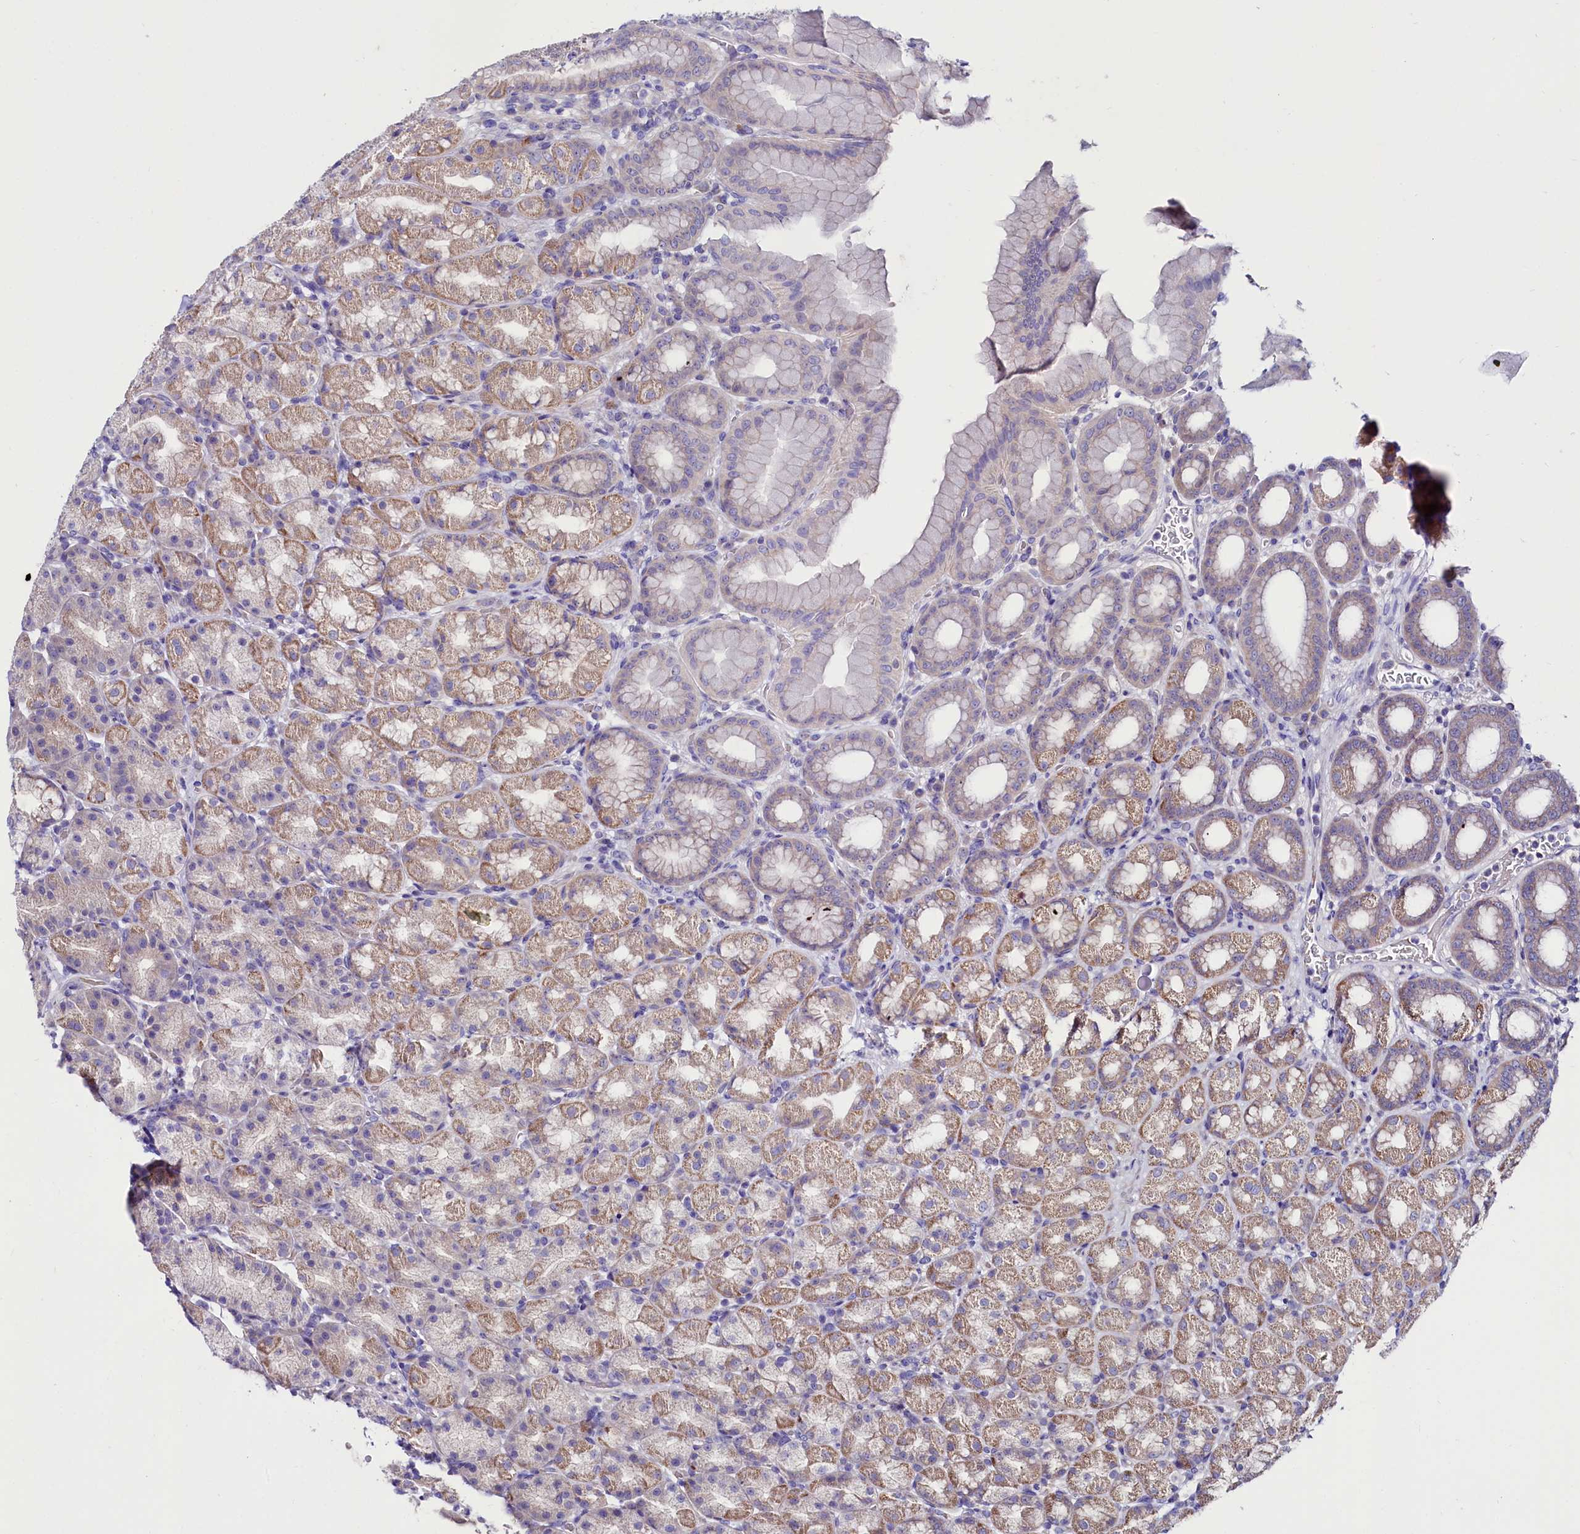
{"staining": {"intensity": "moderate", "quantity": "25%-75%", "location": "cytoplasmic/membranous"}, "tissue": "stomach", "cell_type": "Glandular cells", "image_type": "normal", "snomed": [{"axis": "morphology", "description": "Normal tissue, NOS"}, {"axis": "topography", "description": "Stomach, upper"}], "caption": "IHC micrograph of normal human stomach stained for a protein (brown), which demonstrates medium levels of moderate cytoplasmic/membranous positivity in about 25%-75% of glandular cells.", "gene": "ABHD5", "patient": {"sex": "male", "age": 68}}